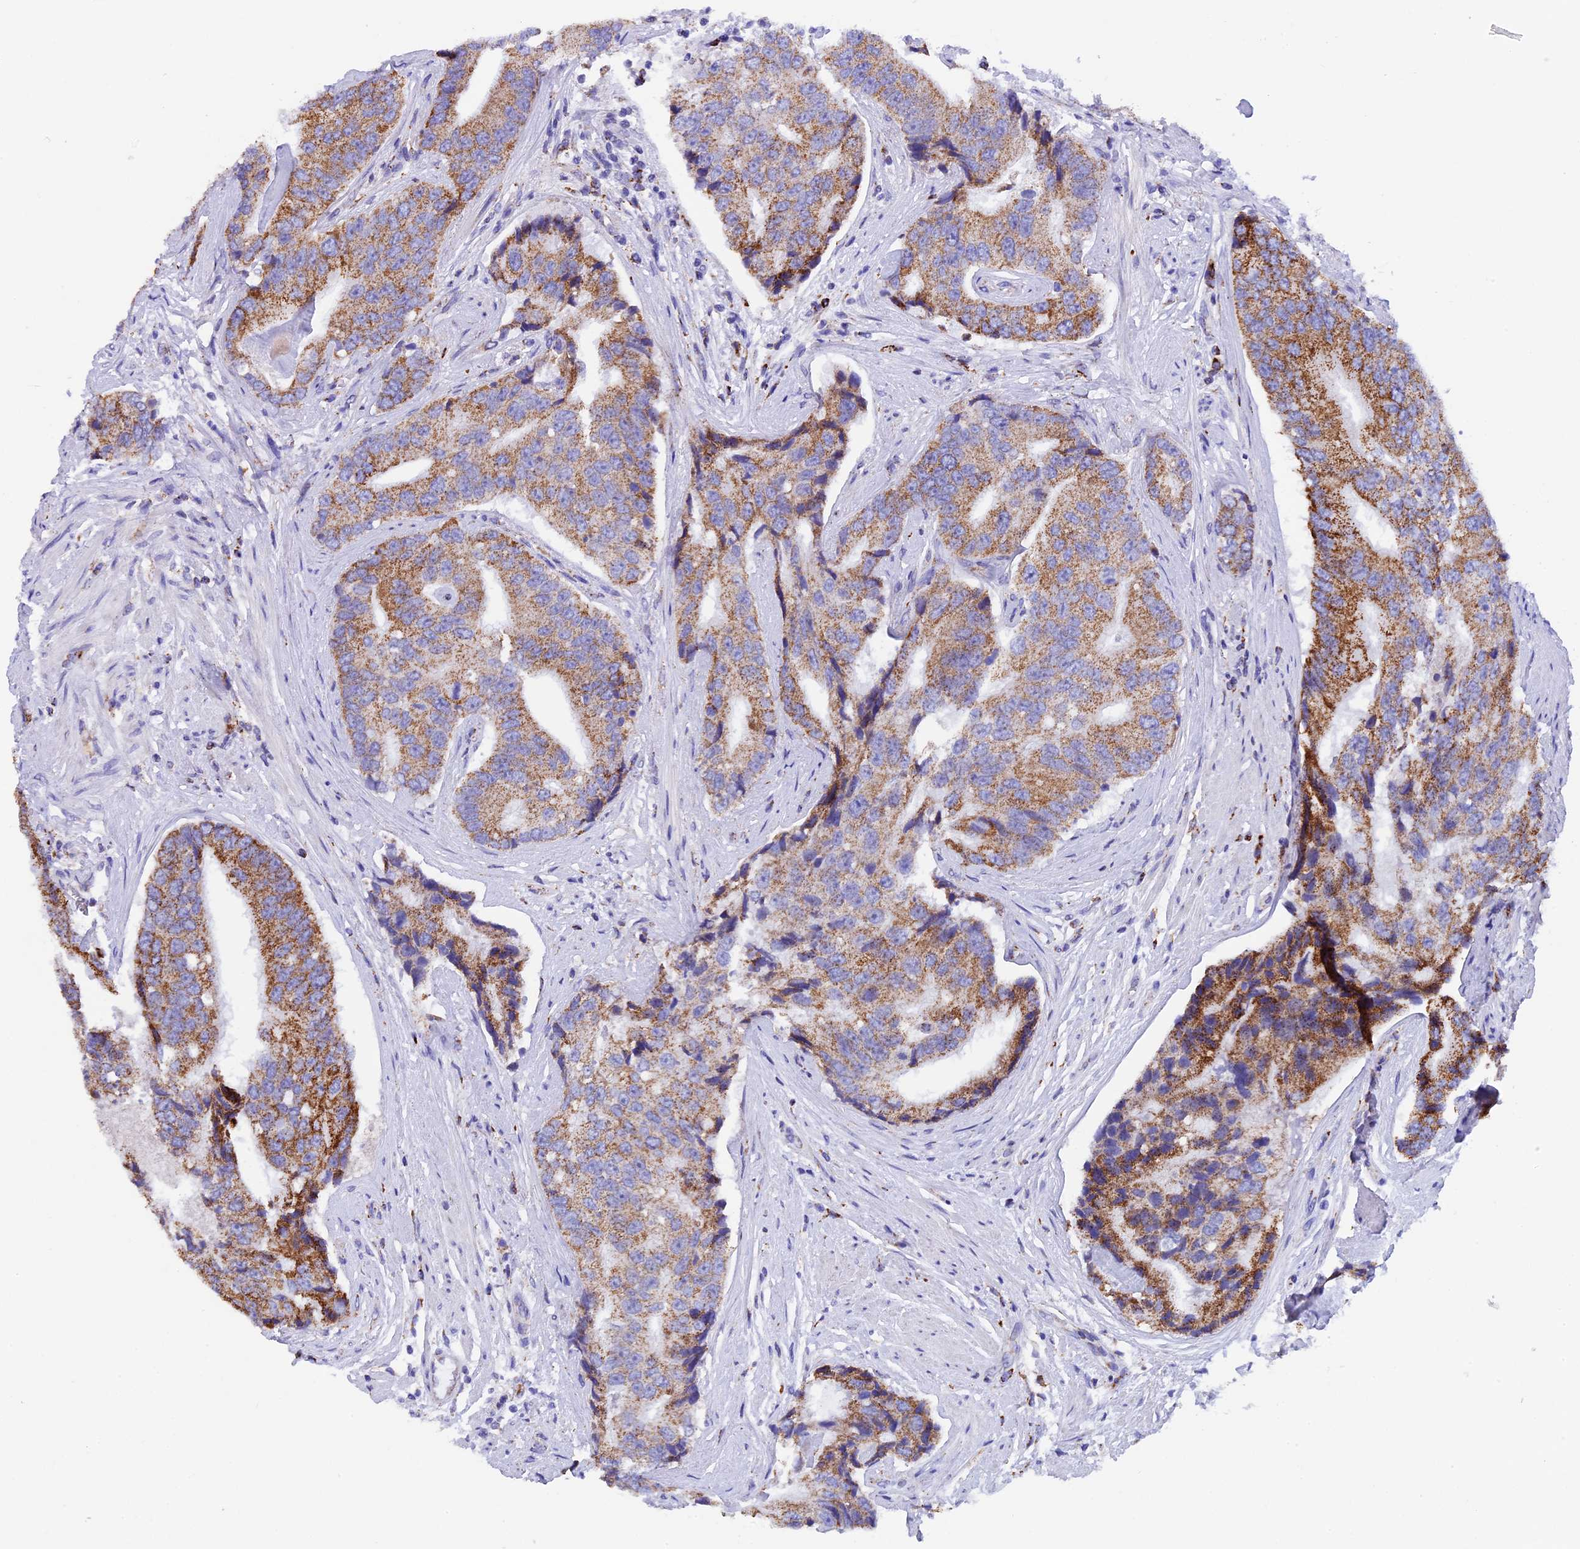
{"staining": {"intensity": "moderate", "quantity": ">75%", "location": "cytoplasmic/membranous"}, "tissue": "prostate cancer", "cell_type": "Tumor cells", "image_type": "cancer", "snomed": [{"axis": "morphology", "description": "Adenocarcinoma, High grade"}, {"axis": "topography", "description": "Prostate"}], "caption": "Immunohistochemical staining of human prostate high-grade adenocarcinoma displays moderate cytoplasmic/membranous protein staining in approximately >75% of tumor cells.", "gene": "SLC8B1", "patient": {"sex": "male", "age": 70}}